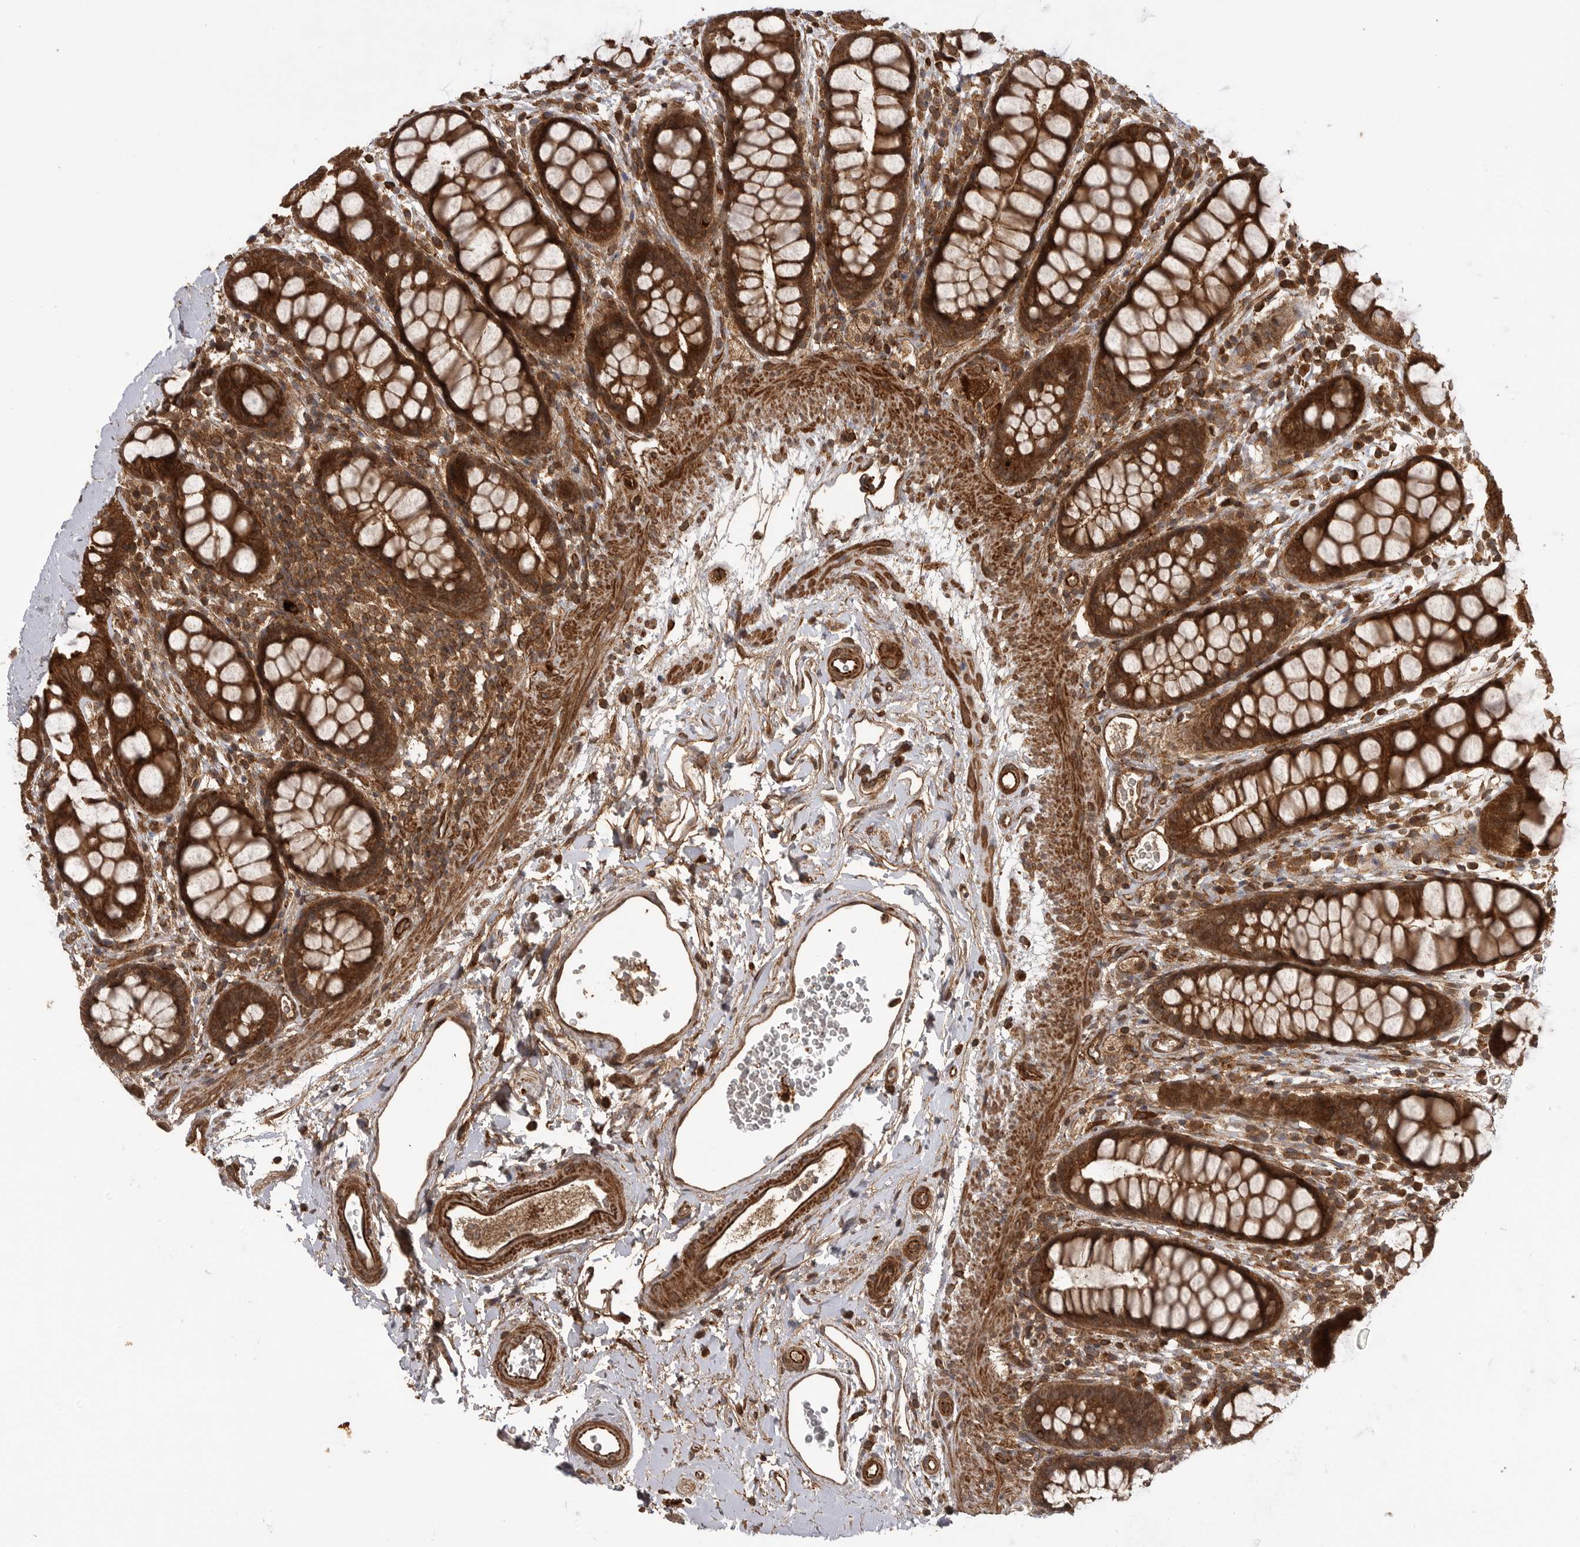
{"staining": {"intensity": "strong", "quantity": ">75%", "location": "cytoplasmic/membranous"}, "tissue": "rectum", "cell_type": "Glandular cells", "image_type": "normal", "snomed": [{"axis": "morphology", "description": "Normal tissue, NOS"}, {"axis": "topography", "description": "Rectum"}], "caption": "Unremarkable rectum displays strong cytoplasmic/membranous positivity in approximately >75% of glandular cells, visualized by immunohistochemistry. Nuclei are stained in blue.", "gene": "PRDX4", "patient": {"sex": "female", "age": 65}}